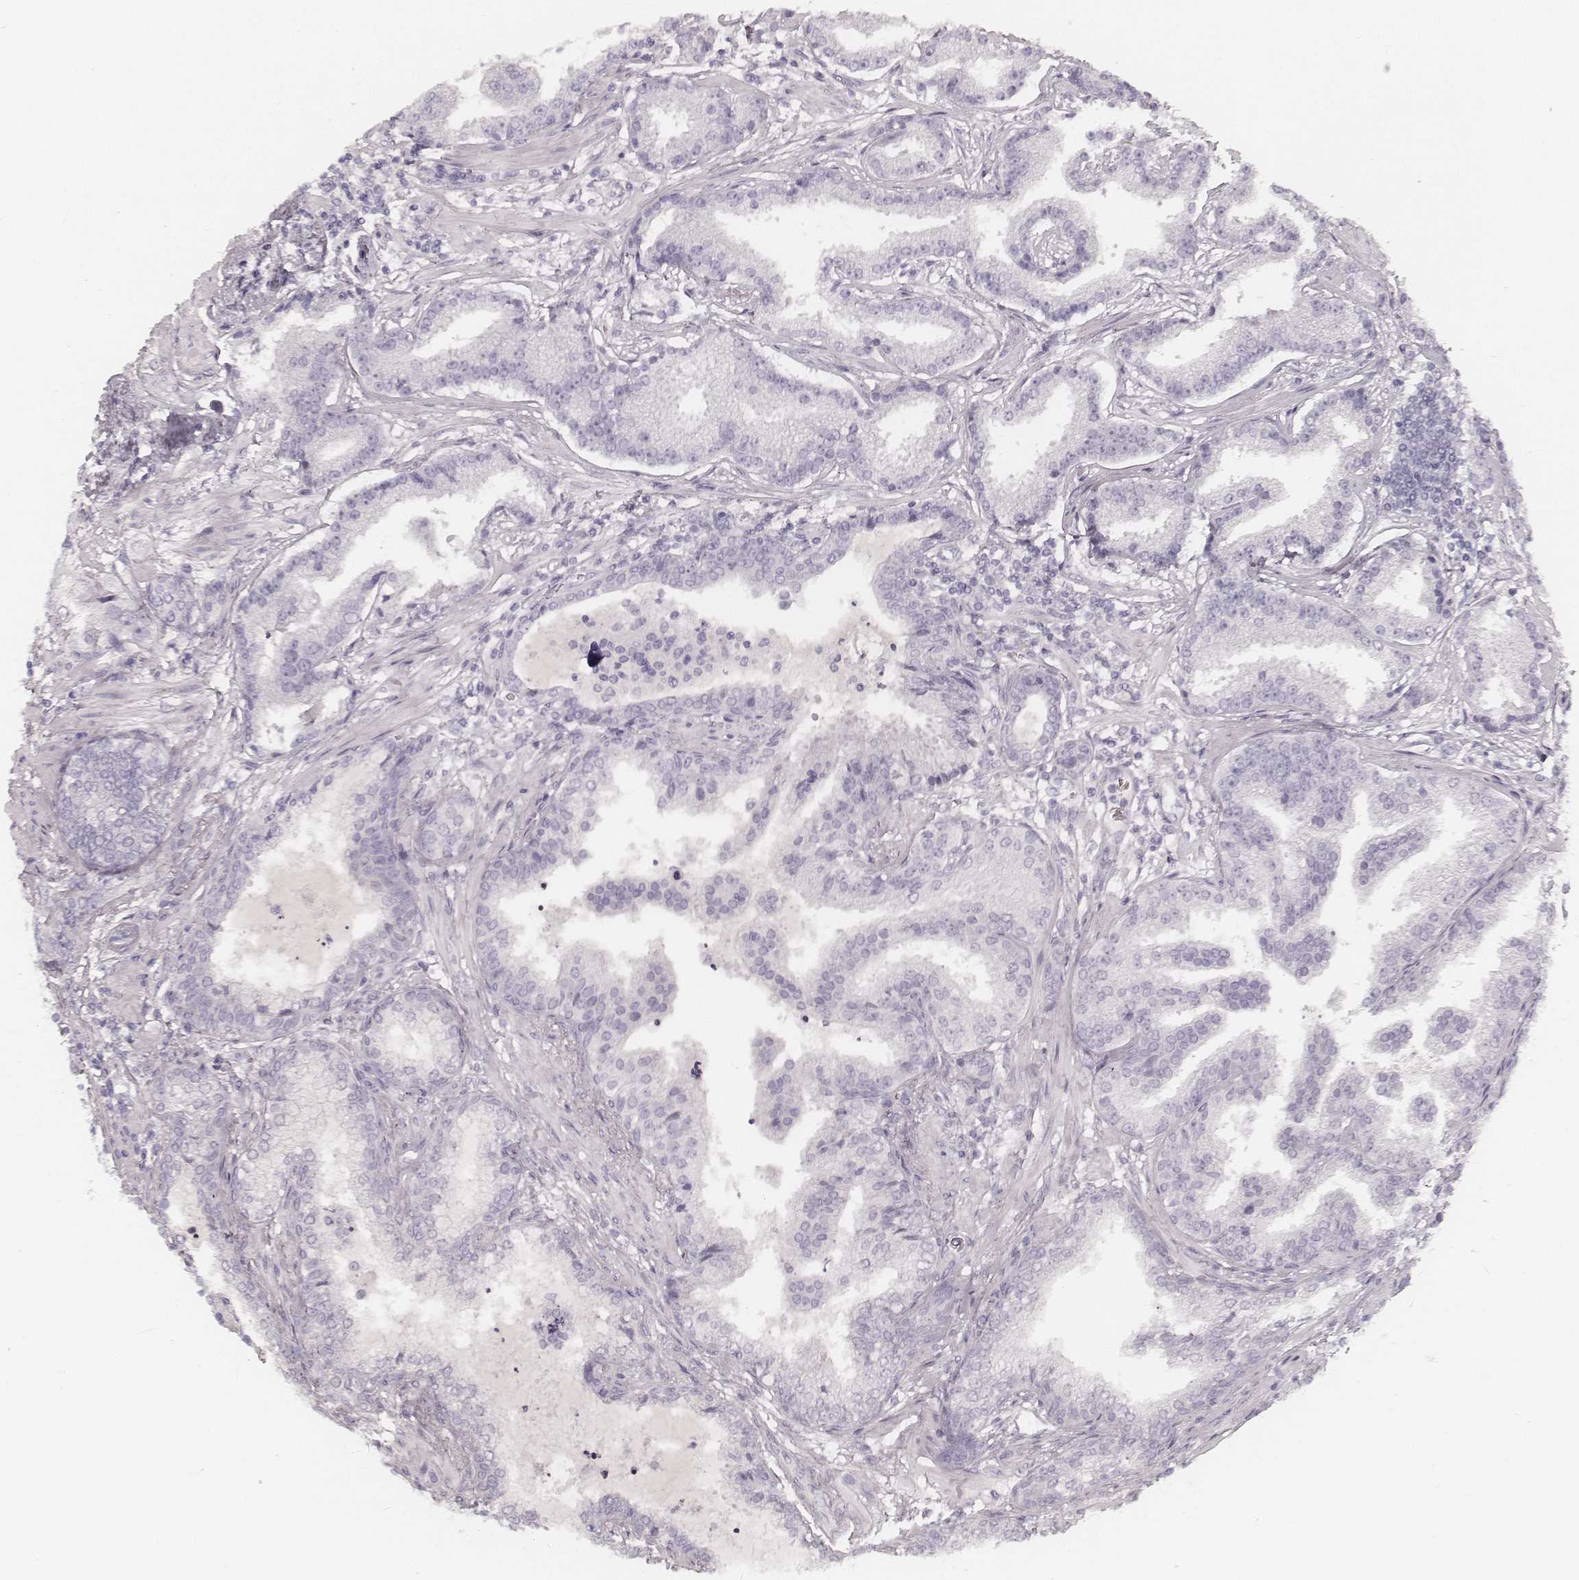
{"staining": {"intensity": "negative", "quantity": "none", "location": "none"}, "tissue": "prostate cancer", "cell_type": "Tumor cells", "image_type": "cancer", "snomed": [{"axis": "morphology", "description": "Adenocarcinoma, NOS"}, {"axis": "topography", "description": "Prostate"}], "caption": "Tumor cells show no significant expression in adenocarcinoma (prostate). Brightfield microscopy of immunohistochemistry stained with DAB (brown) and hematoxylin (blue), captured at high magnification.", "gene": "KRT31", "patient": {"sex": "male", "age": 64}}